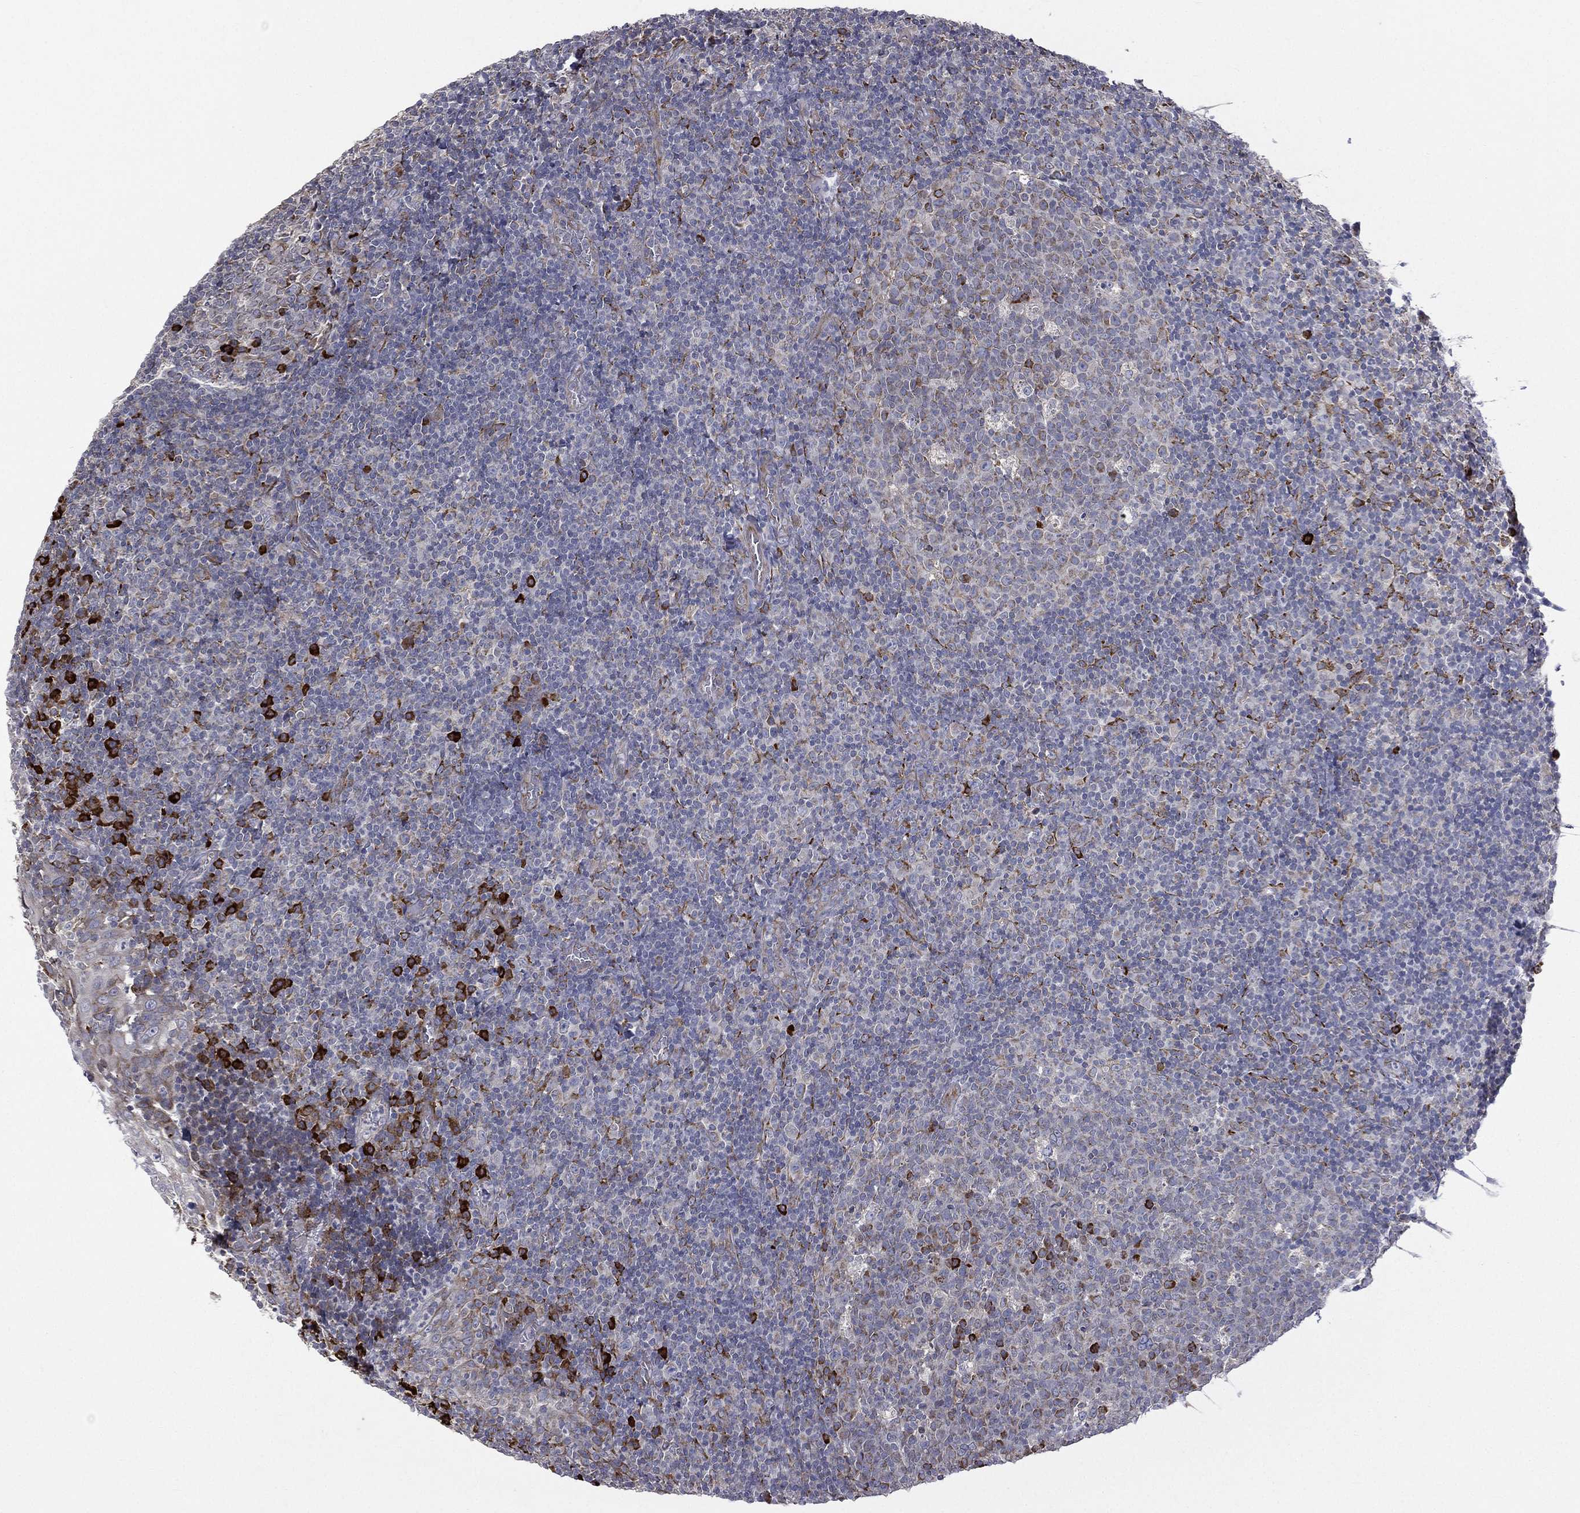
{"staining": {"intensity": "strong", "quantity": "<25%", "location": "cytoplasmic/membranous"}, "tissue": "tonsil", "cell_type": "Germinal center cells", "image_type": "normal", "snomed": [{"axis": "morphology", "description": "Normal tissue, NOS"}, {"axis": "topography", "description": "Tonsil"}], "caption": "The photomicrograph displays staining of unremarkable tonsil, revealing strong cytoplasmic/membranous protein positivity (brown color) within germinal center cells.", "gene": "C20orf96", "patient": {"sex": "female", "age": 5}}